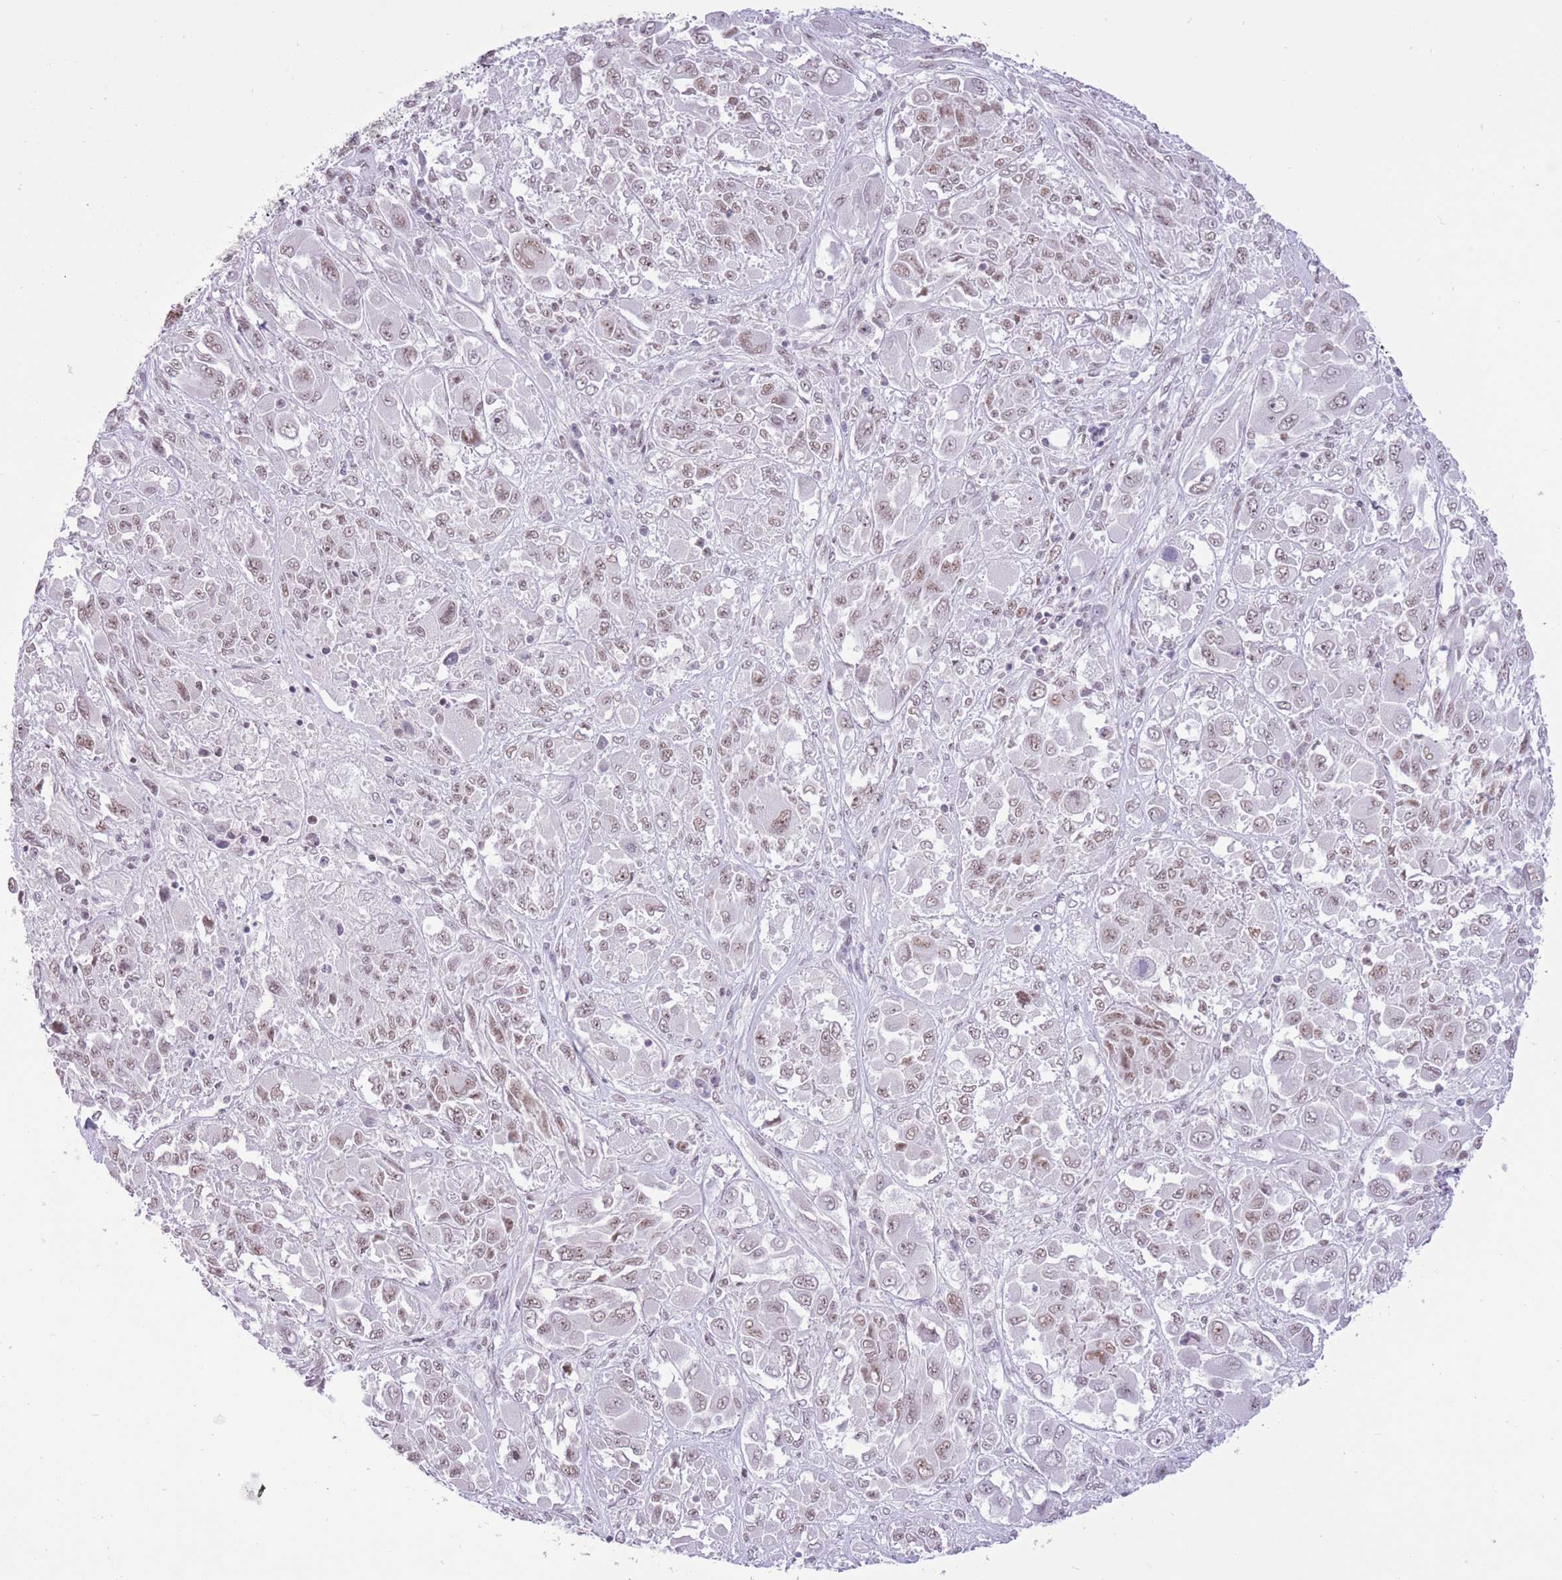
{"staining": {"intensity": "moderate", "quantity": ">75%", "location": "nuclear"}, "tissue": "melanoma", "cell_type": "Tumor cells", "image_type": "cancer", "snomed": [{"axis": "morphology", "description": "Malignant melanoma, NOS"}, {"axis": "topography", "description": "Skin"}], "caption": "Immunohistochemistry of human malignant melanoma exhibits medium levels of moderate nuclear positivity in about >75% of tumor cells.", "gene": "ZBED5", "patient": {"sex": "female", "age": 91}}